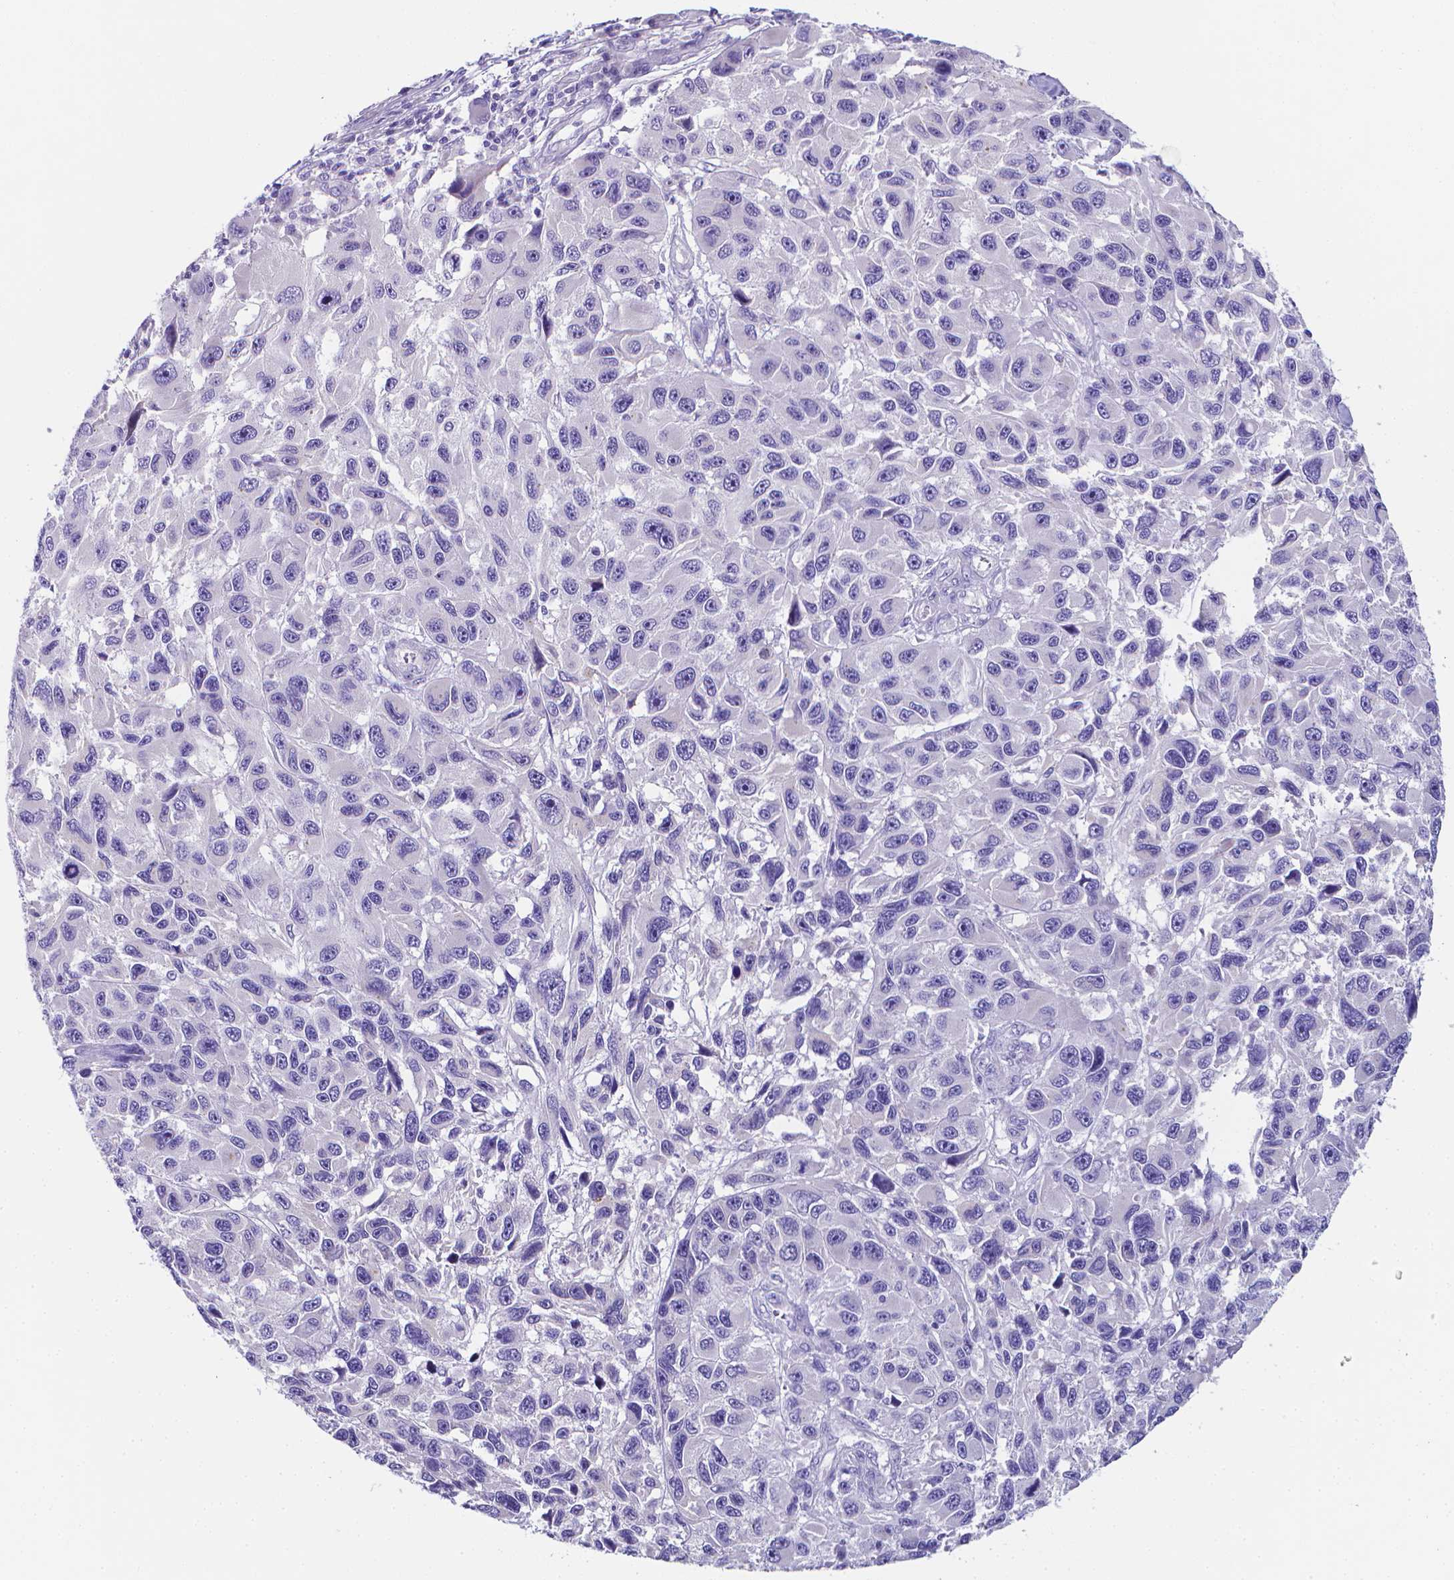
{"staining": {"intensity": "negative", "quantity": "none", "location": "none"}, "tissue": "melanoma", "cell_type": "Tumor cells", "image_type": "cancer", "snomed": [{"axis": "morphology", "description": "Malignant melanoma, NOS"}, {"axis": "topography", "description": "Skin"}], "caption": "This is a photomicrograph of IHC staining of malignant melanoma, which shows no positivity in tumor cells. (Brightfield microscopy of DAB (3,3'-diaminobenzidine) immunohistochemistry at high magnification).", "gene": "LRRC73", "patient": {"sex": "male", "age": 53}}